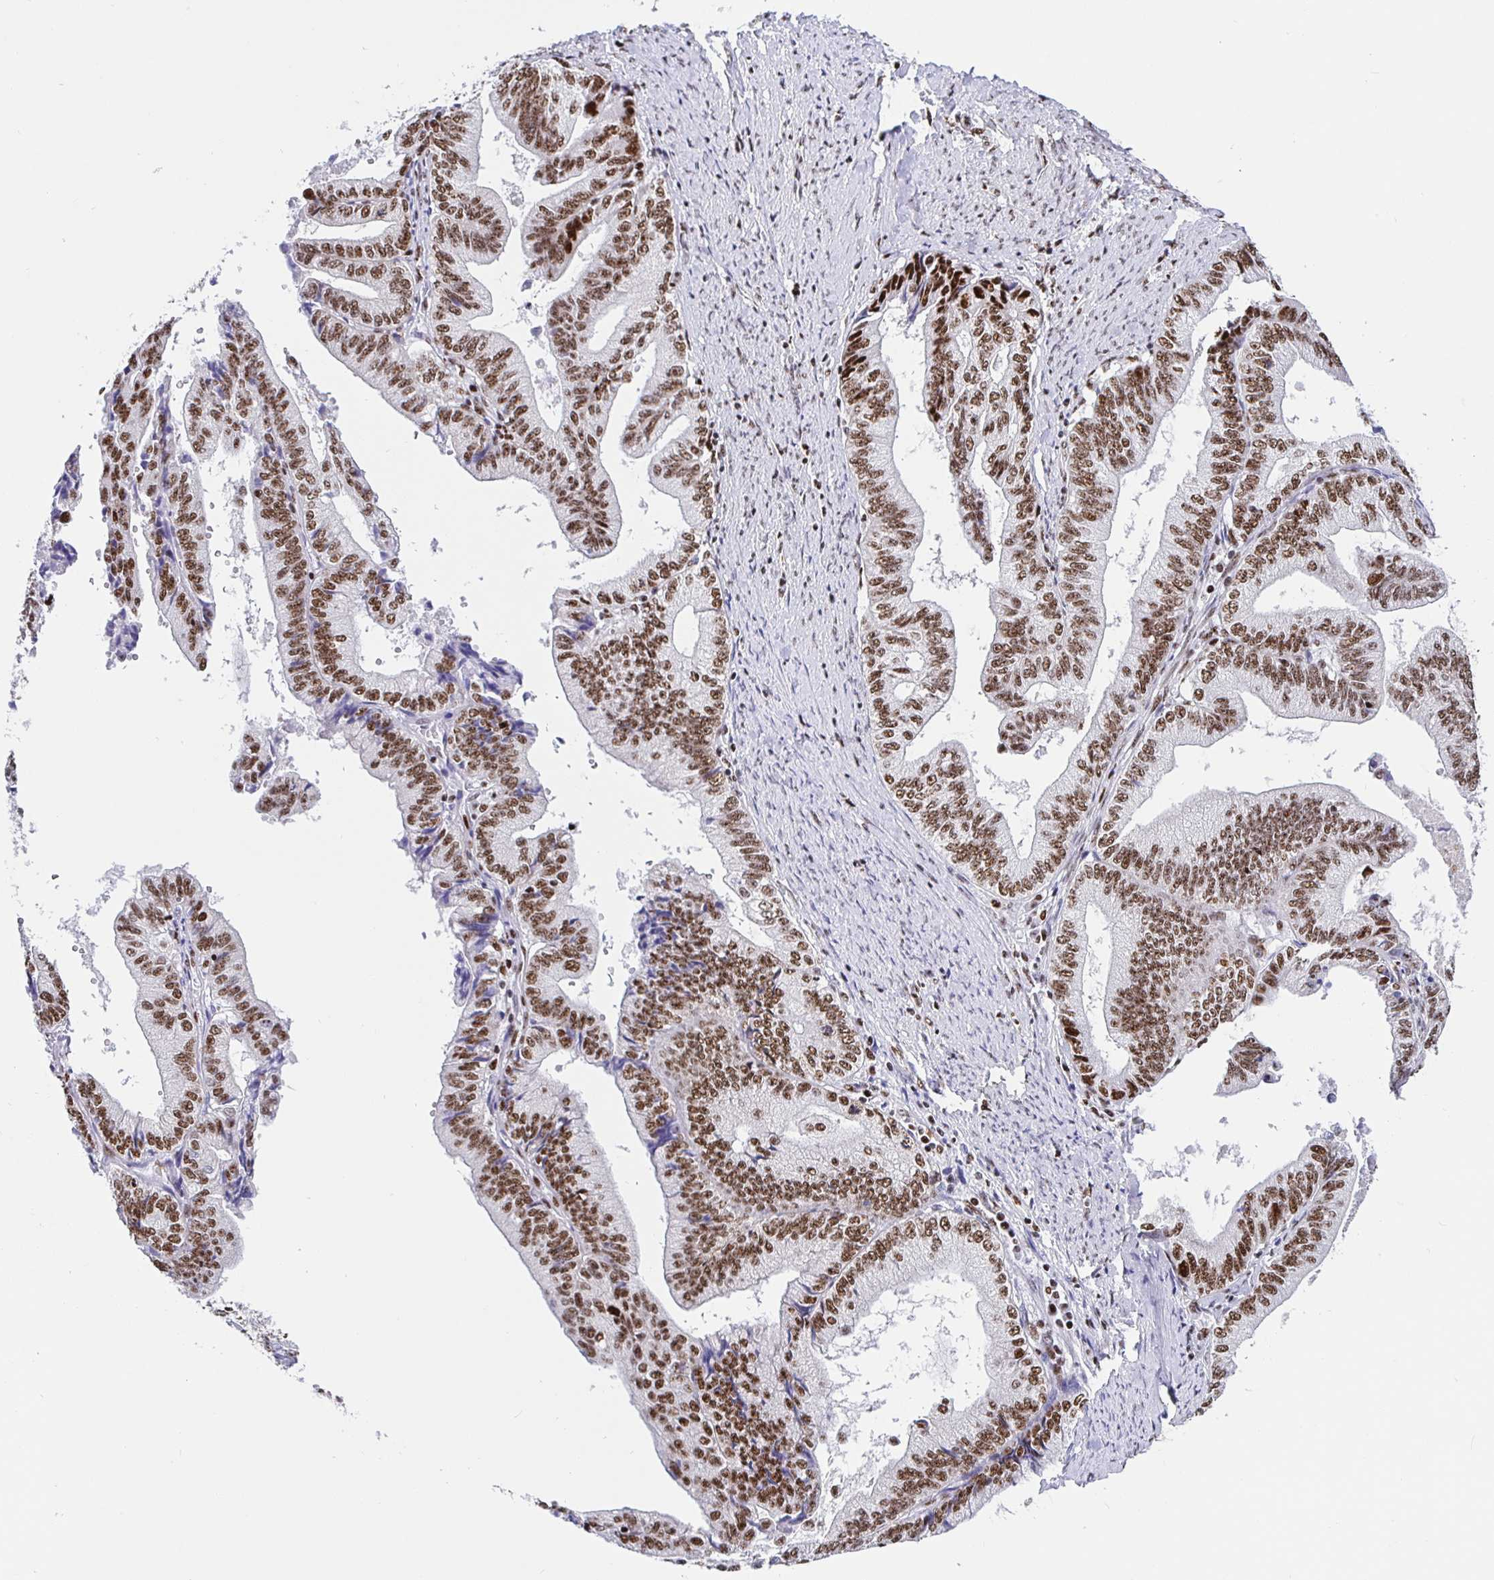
{"staining": {"intensity": "moderate", "quantity": ">75%", "location": "nuclear"}, "tissue": "endometrial cancer", "cell_type": "Tumor cells", "image_type": "cancer", "snomed": [{"axis": "morphology", "description": "Adenocarcinoma, NOS"}, {"axis": "topography", "description": "Endometrium"}], "caption": "Approximately >75% of tumor cells in endometrial cancer (adenocarcinoma) show moderate nuclear protein staining as visualized by brown immunohistochemical staining.", "gene": "SETD5", "patient": {"sex": "female", "age": 65}}